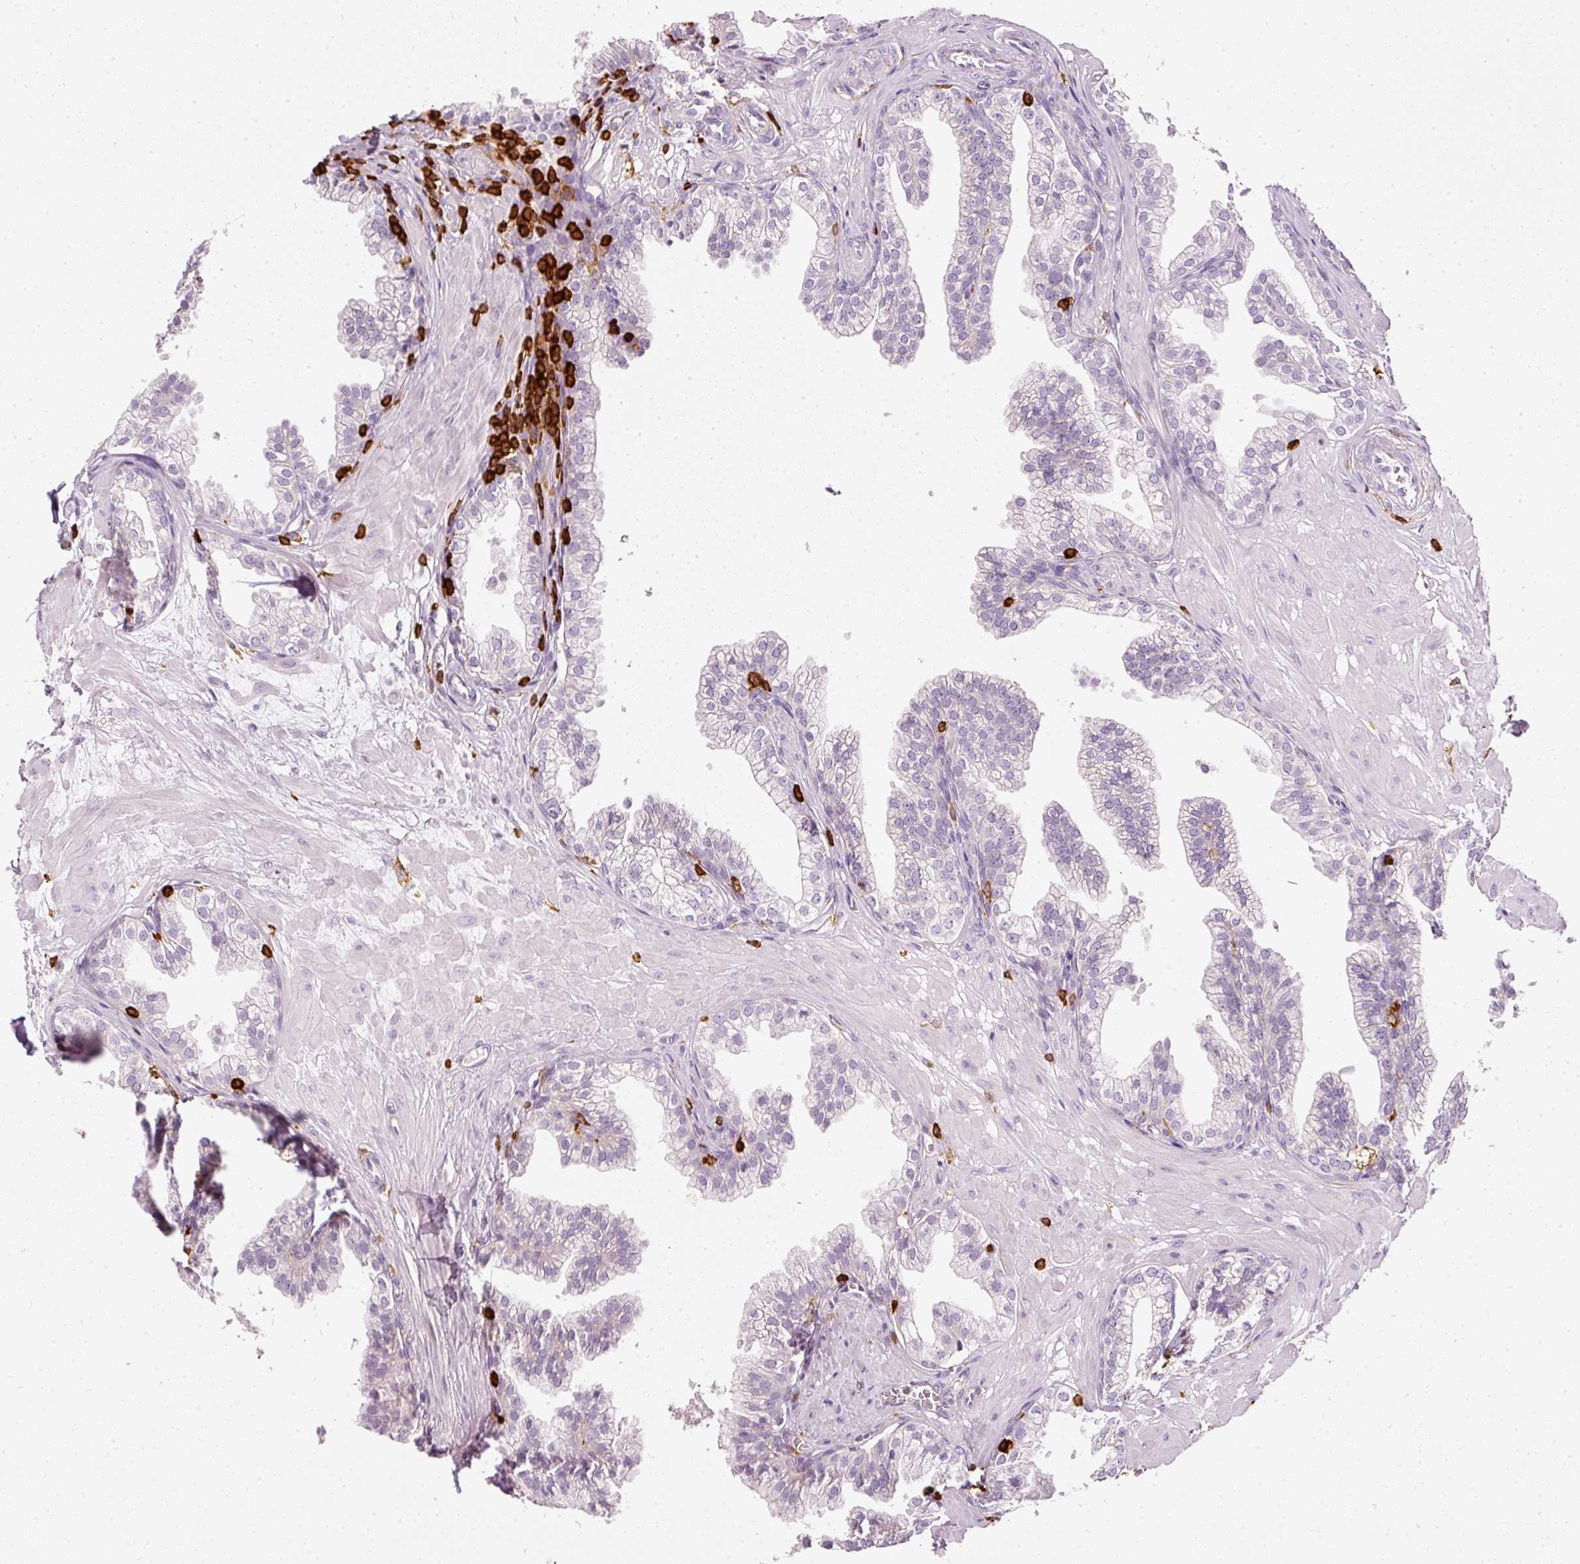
{"staining": {"intensity": "negative", "quantity": "none", "location": "none"}, "tissue": "prostate", "cell_type": "Glandular cells", "image_type": "normal", "snomed": [{"axis": "morphology", "description": "Normal tissue, NOS"}, {"axis": "topography", "description": "Prostate"}, {"axis": "topography", "description": "Peripheral nerve tissue"}], "caption": "Glandular cells are negative for brown protein staining in benign prostate. (Immunohistochemistry, brightfield microscopy, high magnification).", "gene": "EVL", "patient": {"sex": "male", "age": 55}}